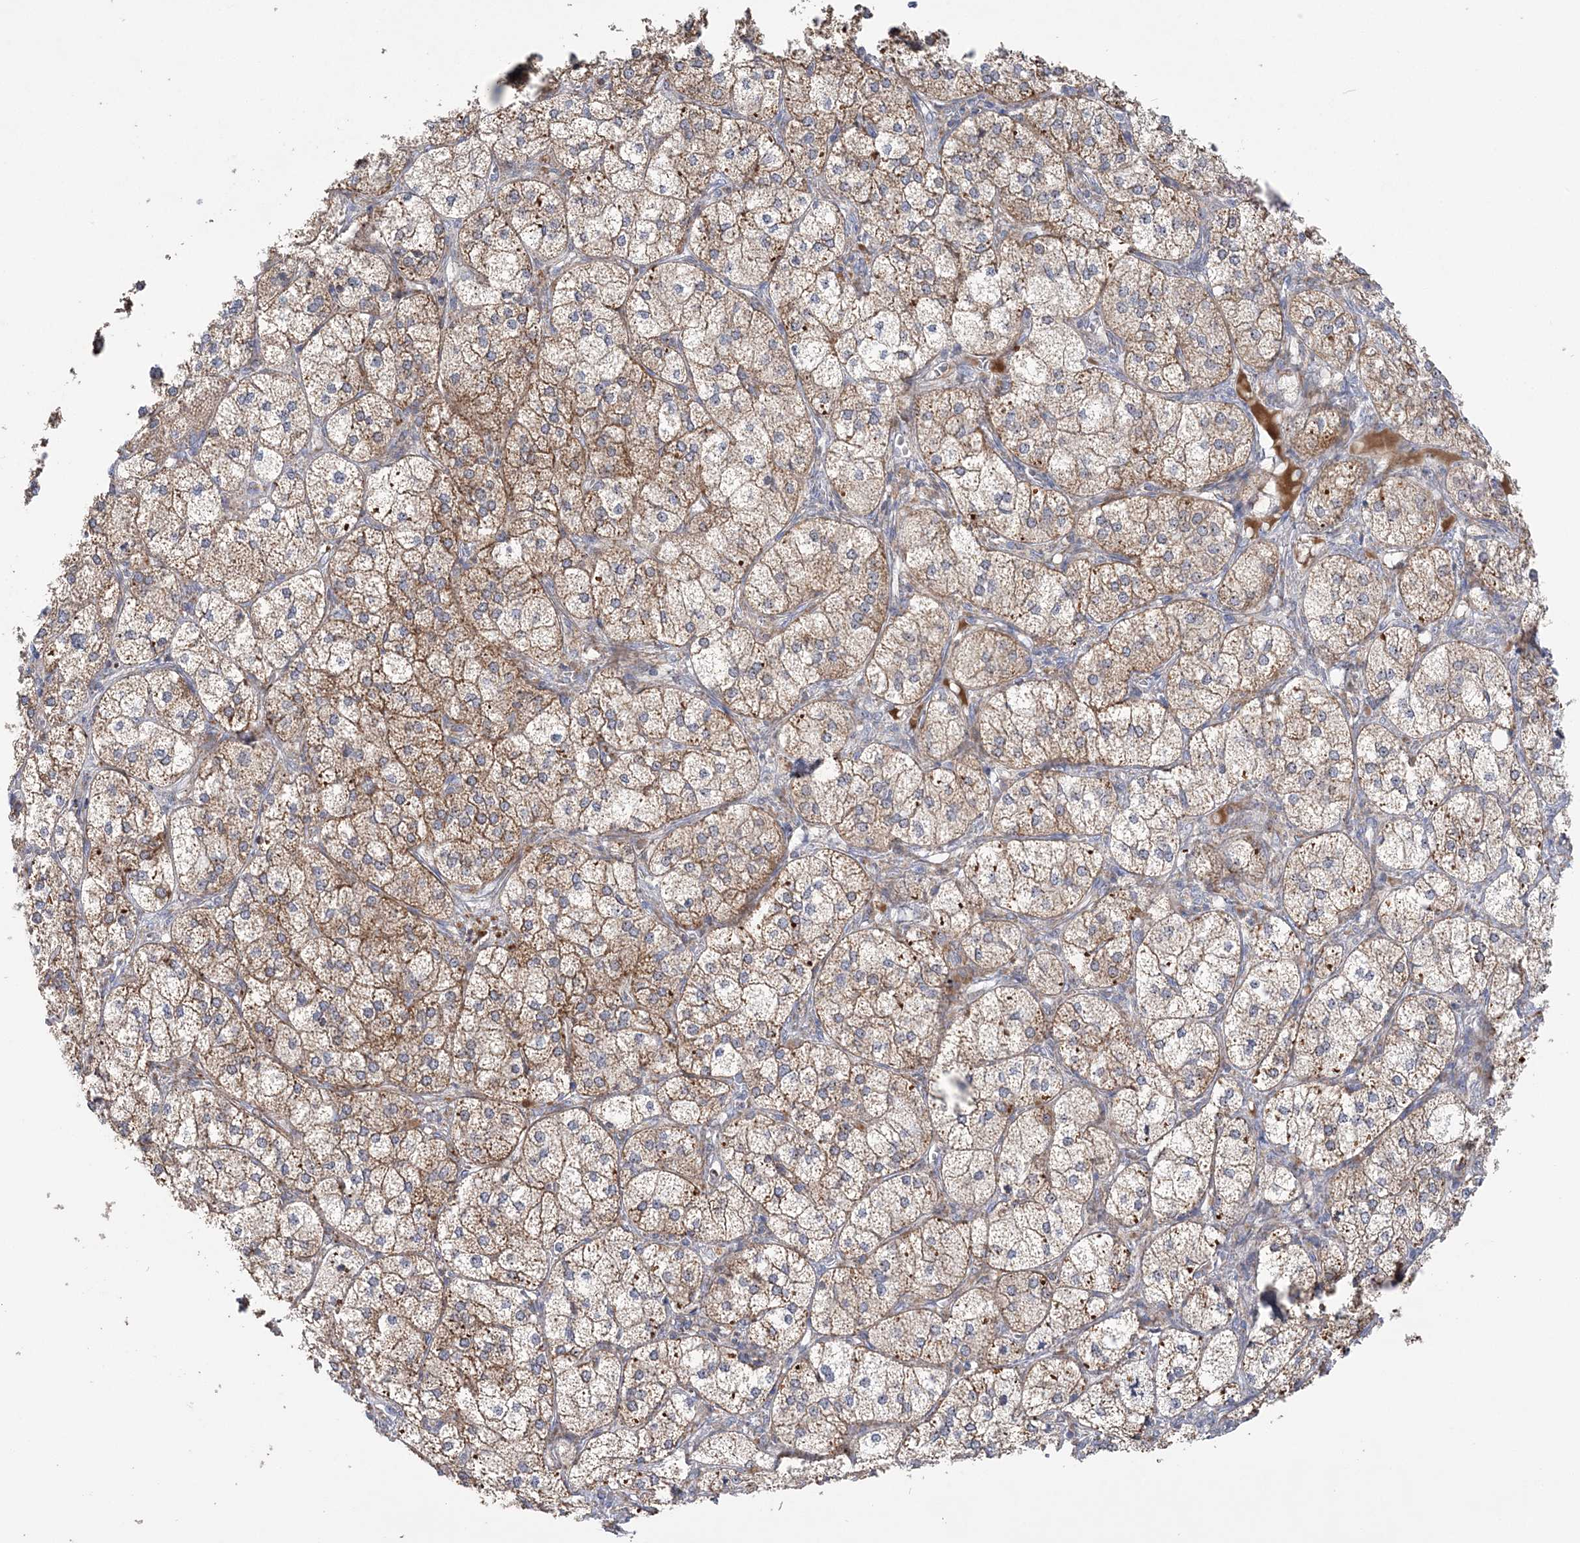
{"staining": {"intensity": "moderate", "quantity": ">75%", "location": "cytoplasmic/membranous"}, "tissue": "adrenal gland", "cell_type": "Glandular cells", "image_type": "normal", "snomed": [{"axis": "morphology", "description": "Normal tissue, NOS"}, {"axis": "topography", "description": "Adrenal gland"}], "caption": "Immunohistochemistry (IHC) of unremarkable adrenal gland shows medium levels of moderate cytoplasmic/membranous expression in approximately >75% of glandular cells. (IHC, brightfield microscopy, high magnification).", "gene": "MMADHC", "patient": {"sex": "female", "age": 61}}